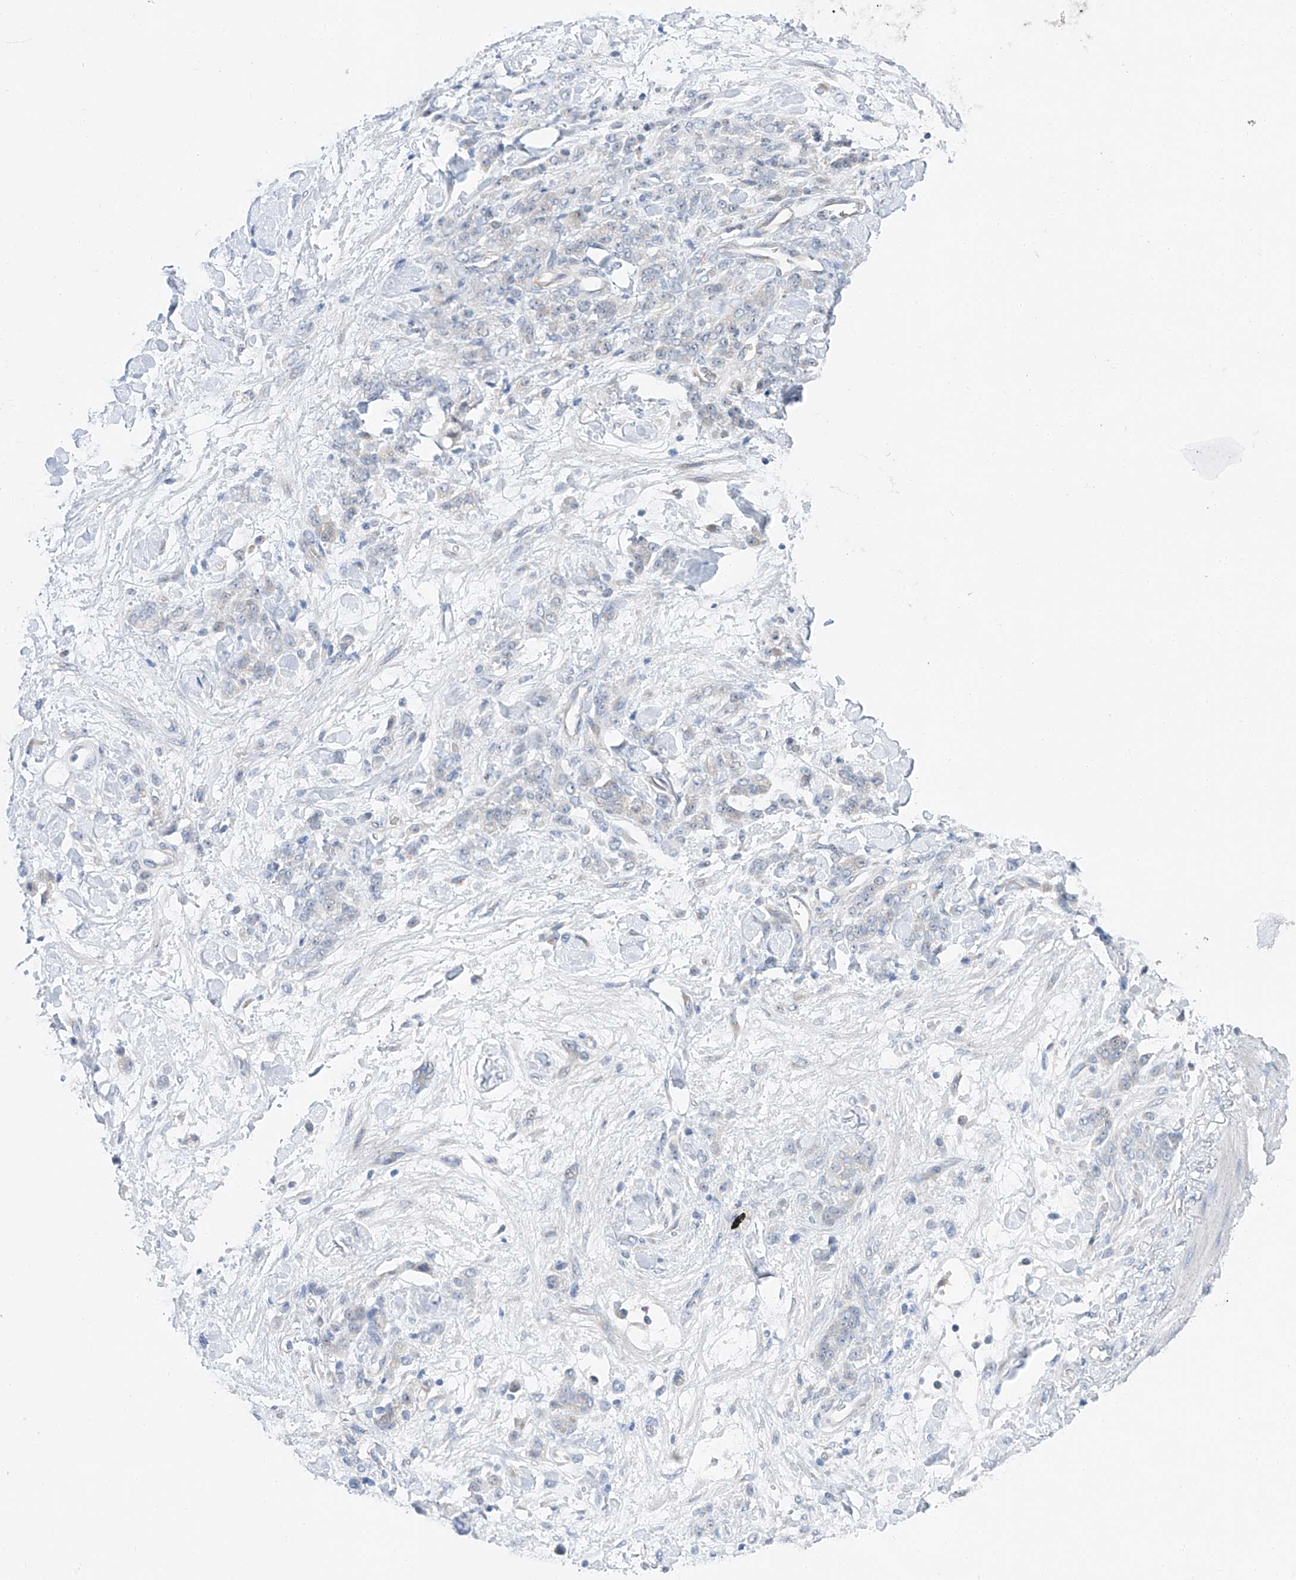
{"staining": {"intensity": "negative", "quantity": "none", "location": "none"}, "tissue": "stomach cancer", "cell_type": "Tumor cells", "image_type": "cancer", "snomed": [{"axis": "morphology", "description": "Normal tissue, NOS"}, {"axis": "morphology", "description": "Adenocarcinoma, NOS"}, {"axis": "topography", "description": "Stomach"}], "caption": "Immunohistochemical staining of human stomach adenocarcinoma reveals no significant expression in tumor cells. Nuclei are stained in blue.", "gene": "CLDND1", "patient": {"sex": "male", "age": 82}}